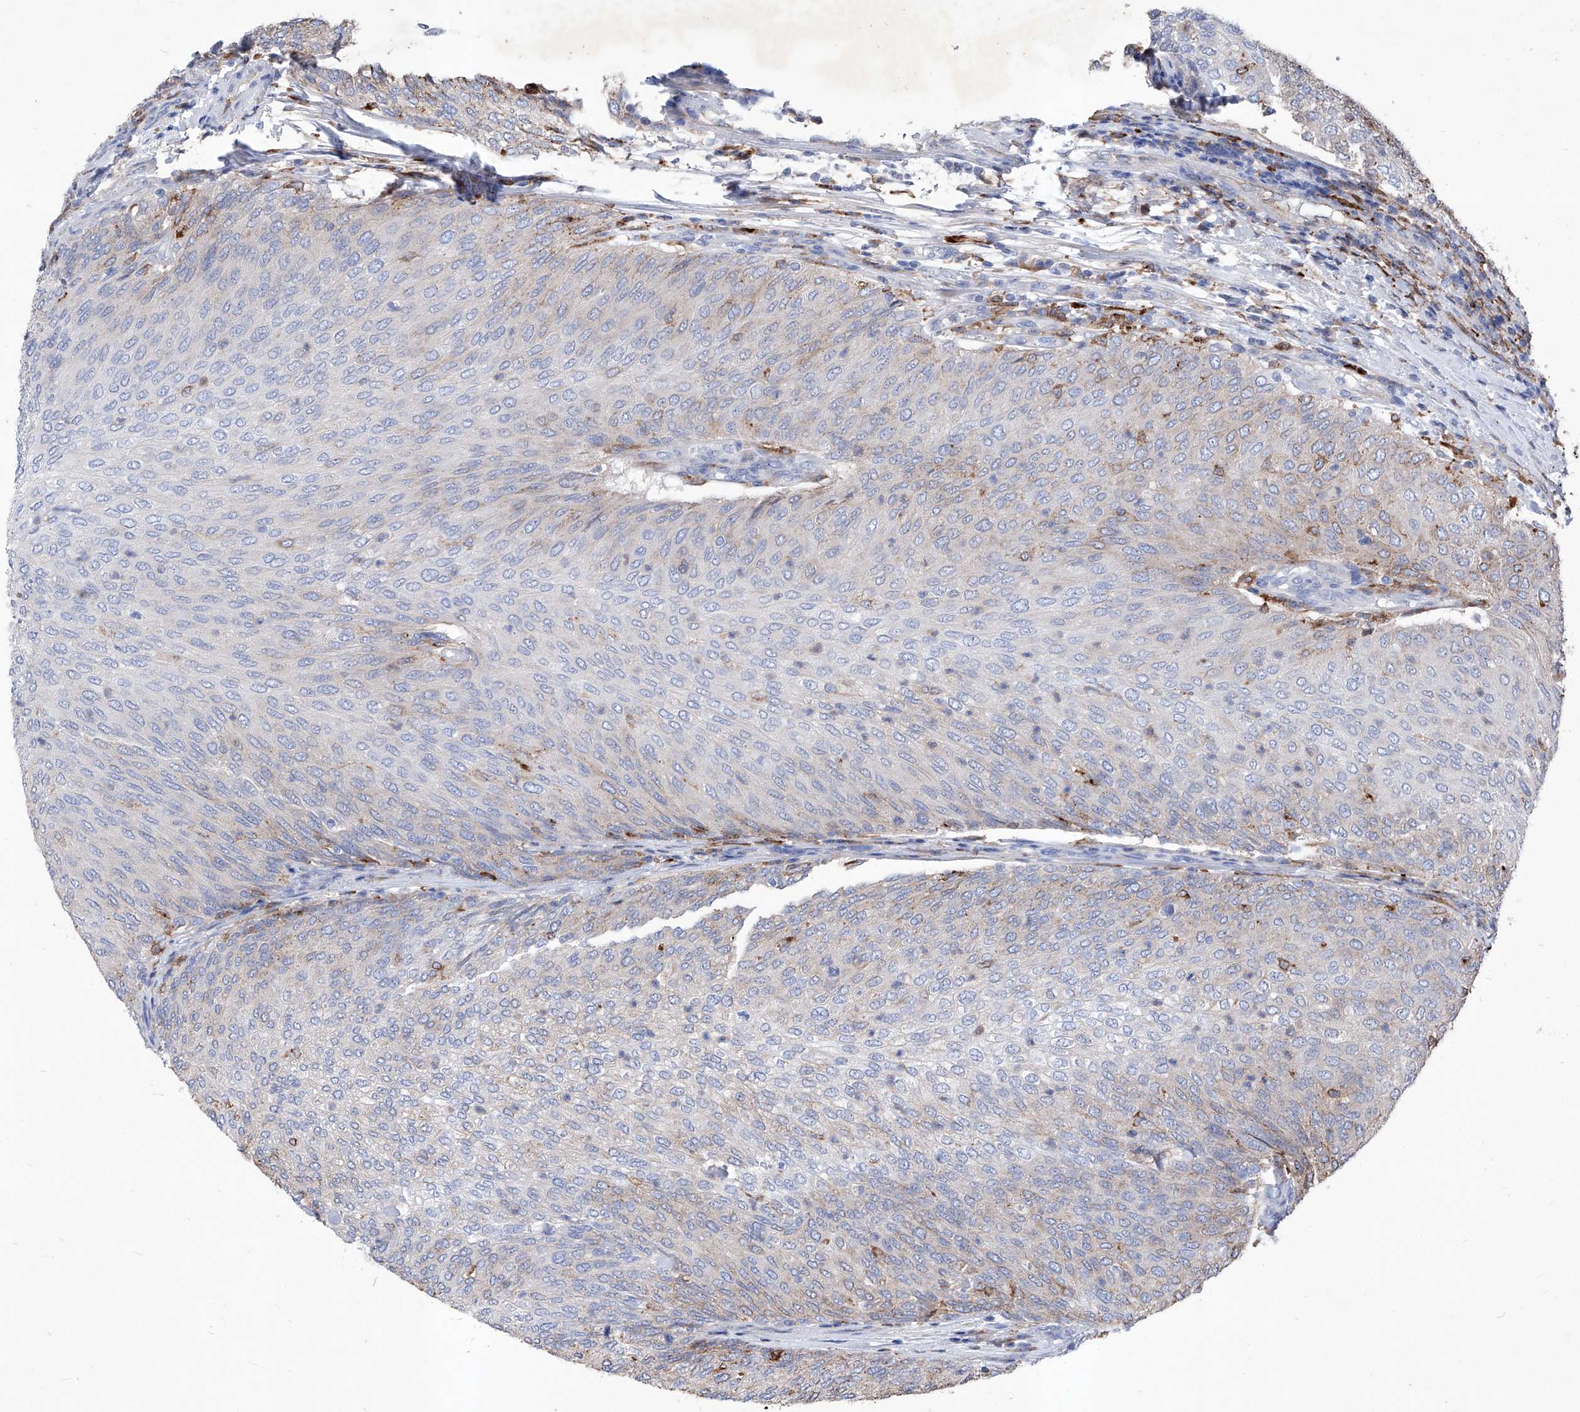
{"staining": {"intensity": "weak", "quantity": "<25%", "location": "cytoplasmic/membranous"}, "tissue": "urothelial cancer", "cell_type": "Tumor cells", "image_type": "cancer", "snomed": [{"axis": "morphology", "description": "Urothelial carcinoma, Low grade"}, {"axis": "topography", "description": "Urinary bladder"}], "caption": "Histopathology image shows no protein positivity in tumor cells of low-grade urothelial carcinoma tissue.", "gene": "UBOX5", "patient": {"sex": "female", "age": 79}}